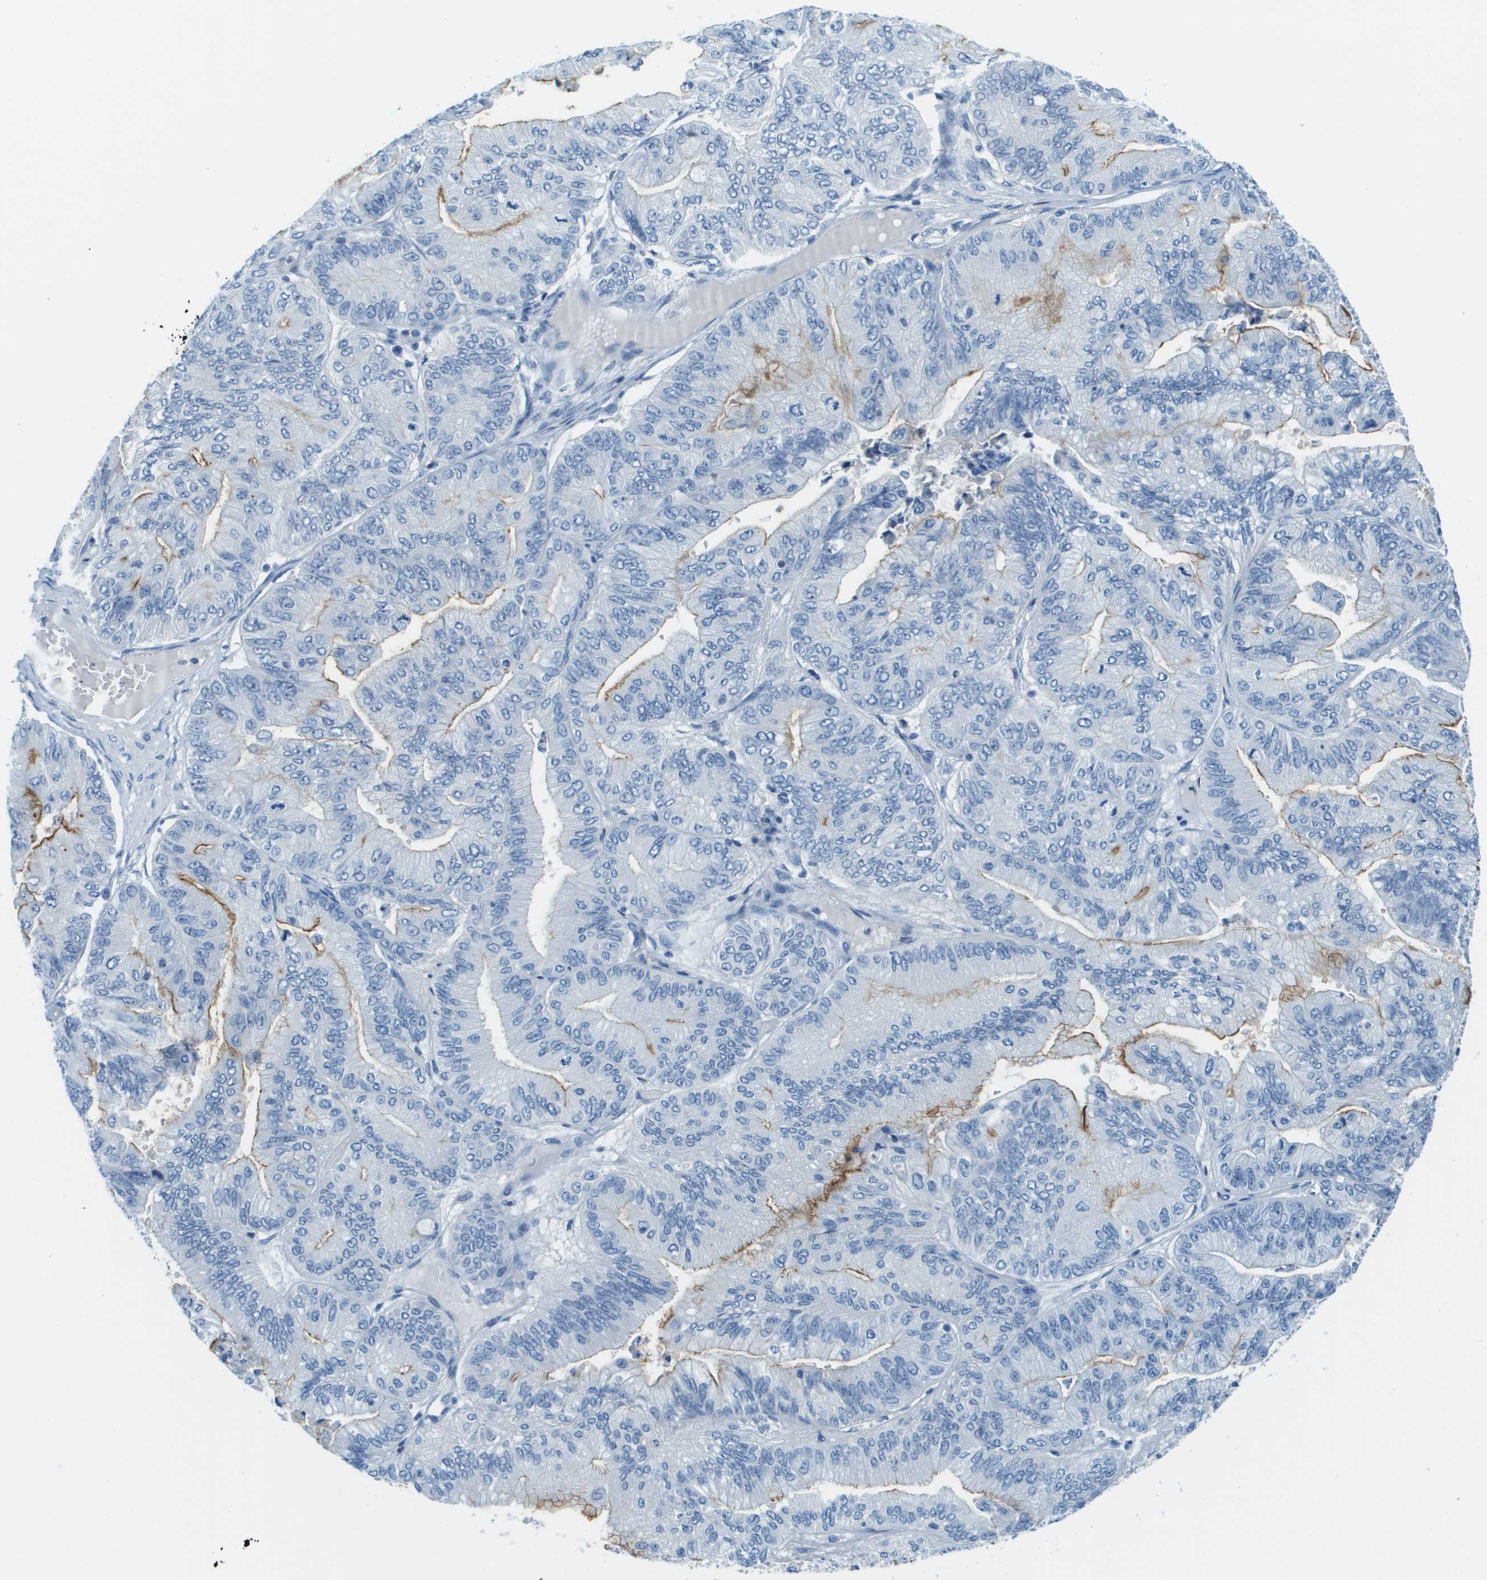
{"staining": {"intensity": "moderate", "quantity": "<25%", "location": "cytoplasmic/membranous"}, "tissue": "ovarian cancer", "cell_type": "Tumor cells", "image_type": "cancer", "snomed": [{"axis": "morphology", "description": "Cystadenocarcinoma, mucinous, NOS"}, {"axis": "topography", "description": "Ovary"}], "caption": "Ovarian cancer was stained to show a protein in brown. There is low levels of moderate cytoplasmic/membranous expression in approximately <25% of tumor cells.", "gene": "CDHR2", "patient": {"sex": "female", "age": 61}}